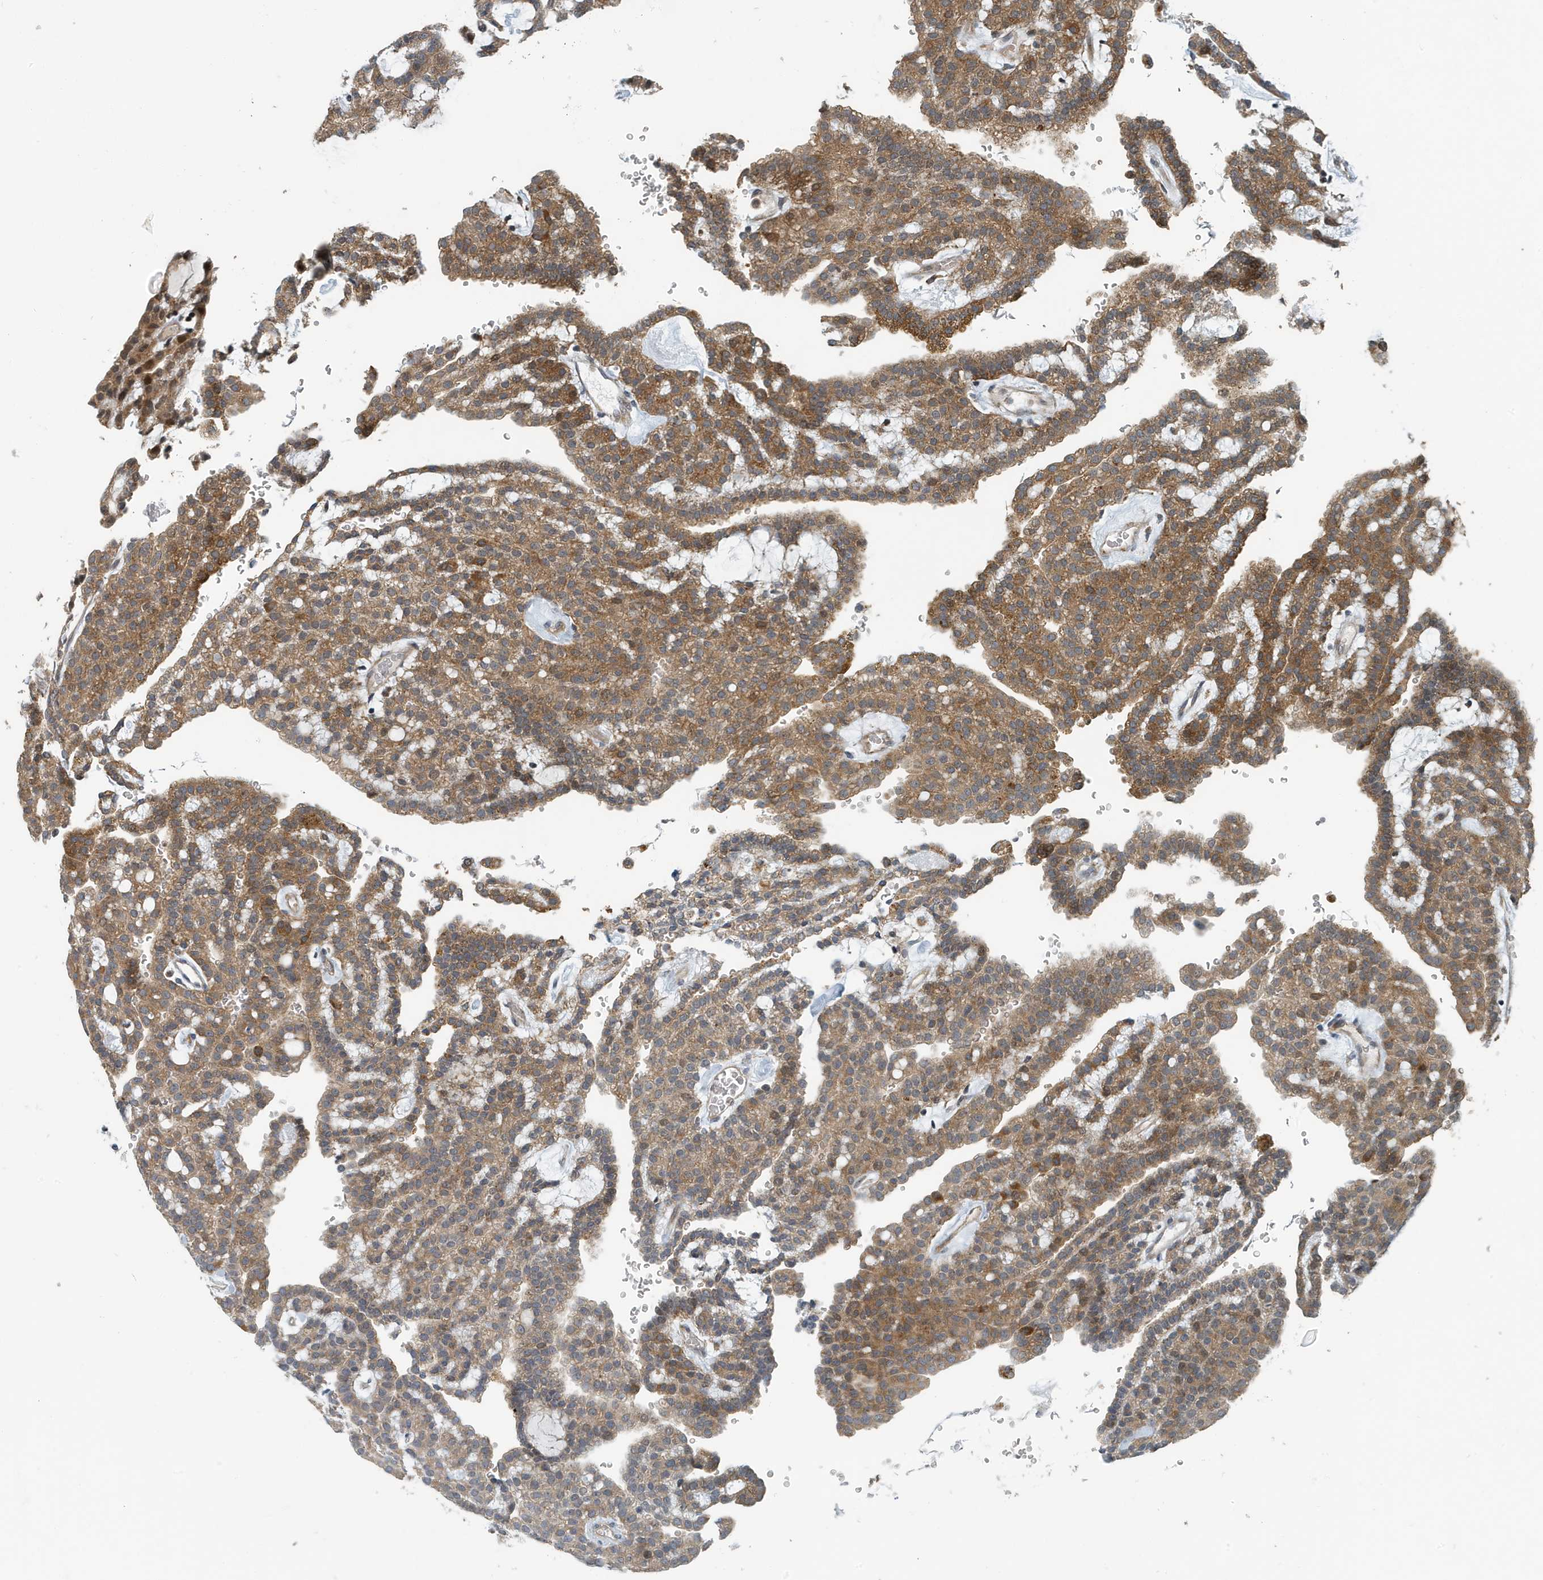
{"staining": {"intensity": "moderate", "quantity": ">75%", "location": "cytoplasmic/membranous"}, "tissue": "renal cancer", "cell_type": "Tumor cells", "image_type": "cancer", "snomed": [{"axis": "morphology", "description": "Adenocarcinoma, NOS"}, {"axis": "topography", "description": "Kidney"}], "caption": "Immunohistochemistry (IHC) histopathology image of human renal cancer stained for a protein (brown), which displays medium levels of moderate cytoplasmic/membranous expression in about >75% of tumor cells.", "gene": "KIF15", "patient": {"sex": "male", "age": 63}}